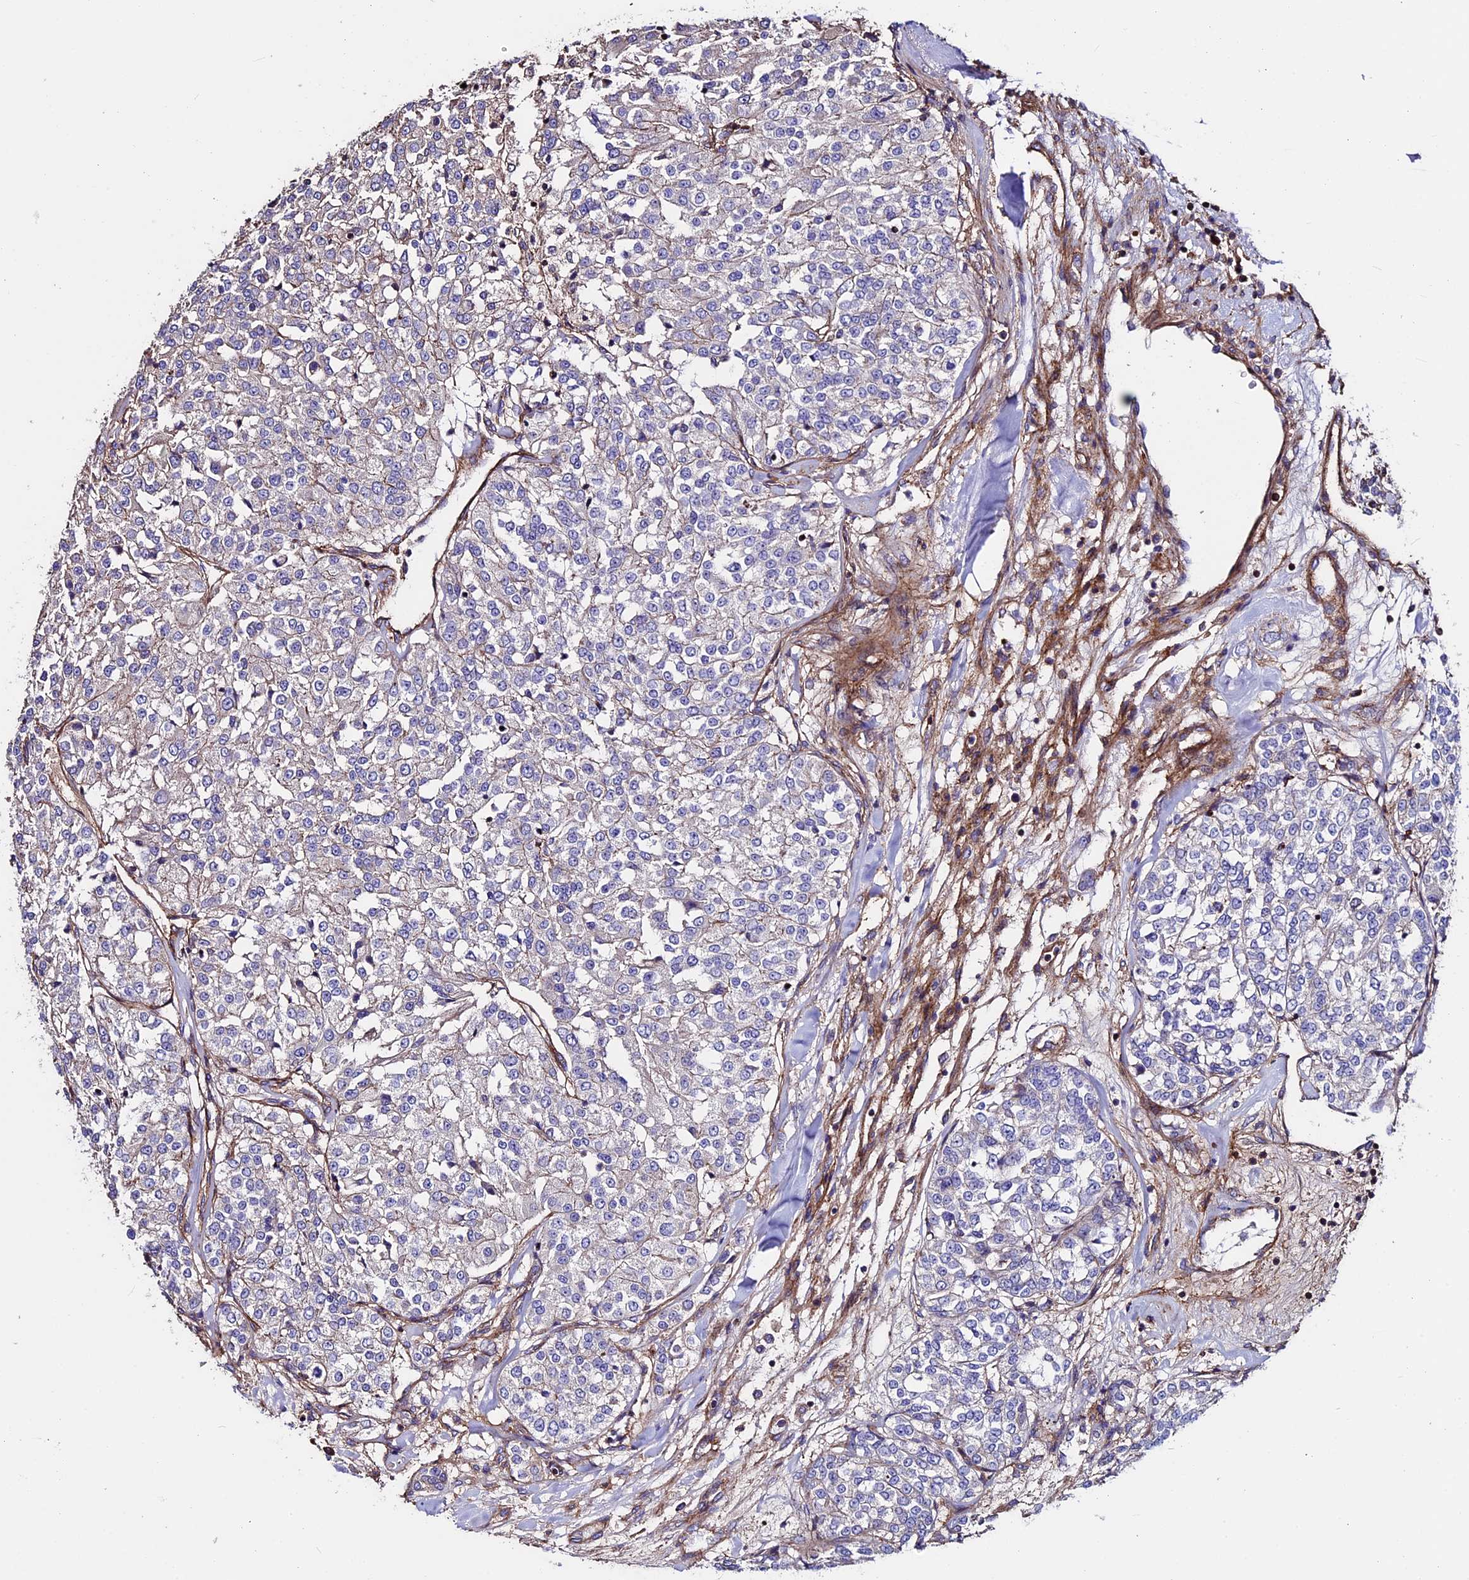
{"staining": {"intensity": "negative", "quantity": "none", "location": "none"}, "tissue": "renal cancer", "cell_type": "Tumor cells", "image_type": "cancer", "snomed": [{"axis": "morphology", "description": "Adenocarcinoma, NOS"}, {"axis": "topography", "description": "Kidney"}], "caption": "An immunohistochemistry (IHC) image of renal cancer is shown. There is no staining in tumor cells of renal cancer. (IHC, brightfield microscopy, high magnification).", "gene": "EVA1B", "patient": {"sex": "female", "age": 63}}